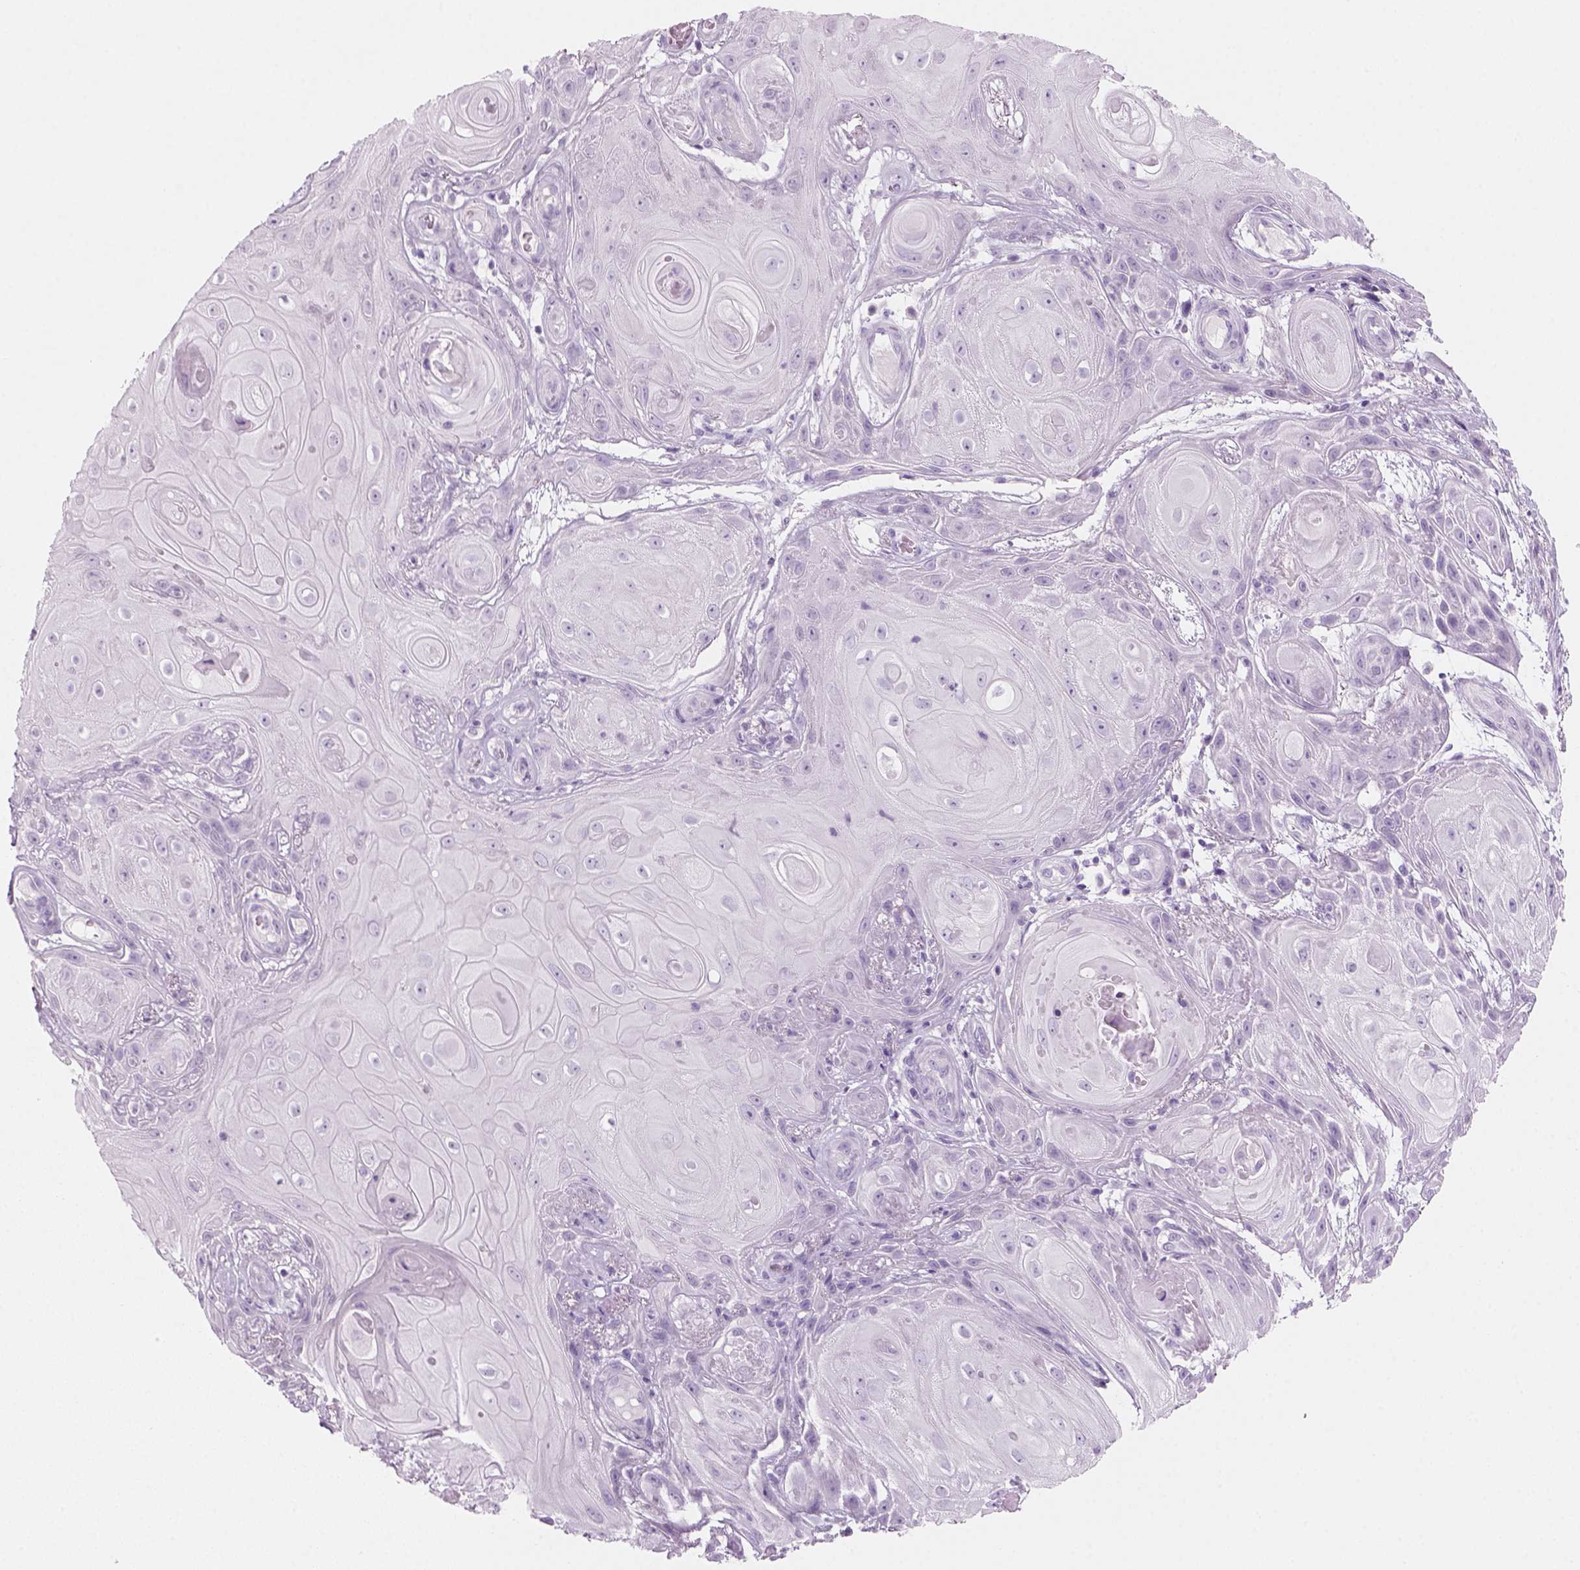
{"staining": {"intensity": "negative", "quantity": "none", "location": "none"}, "tissue": "skin cancer", "cell_type": "Tumor cells", "image_type": "cancer", "snomed": [{"axis": "morphology", "description": "Squamous cell carcinoma, NOS"}, {"axis": "topography", "description": "Skin"}], "caption": "IHC image of neoplastic tissue: human skin squamous cell carcinoma stained with DAB (3,3'-diaminobenzidine) exhibits no significant protein expression in tumor cells.", "gene": "KRTAP11-1", "patient": {"sex": "male", "age": 62}}